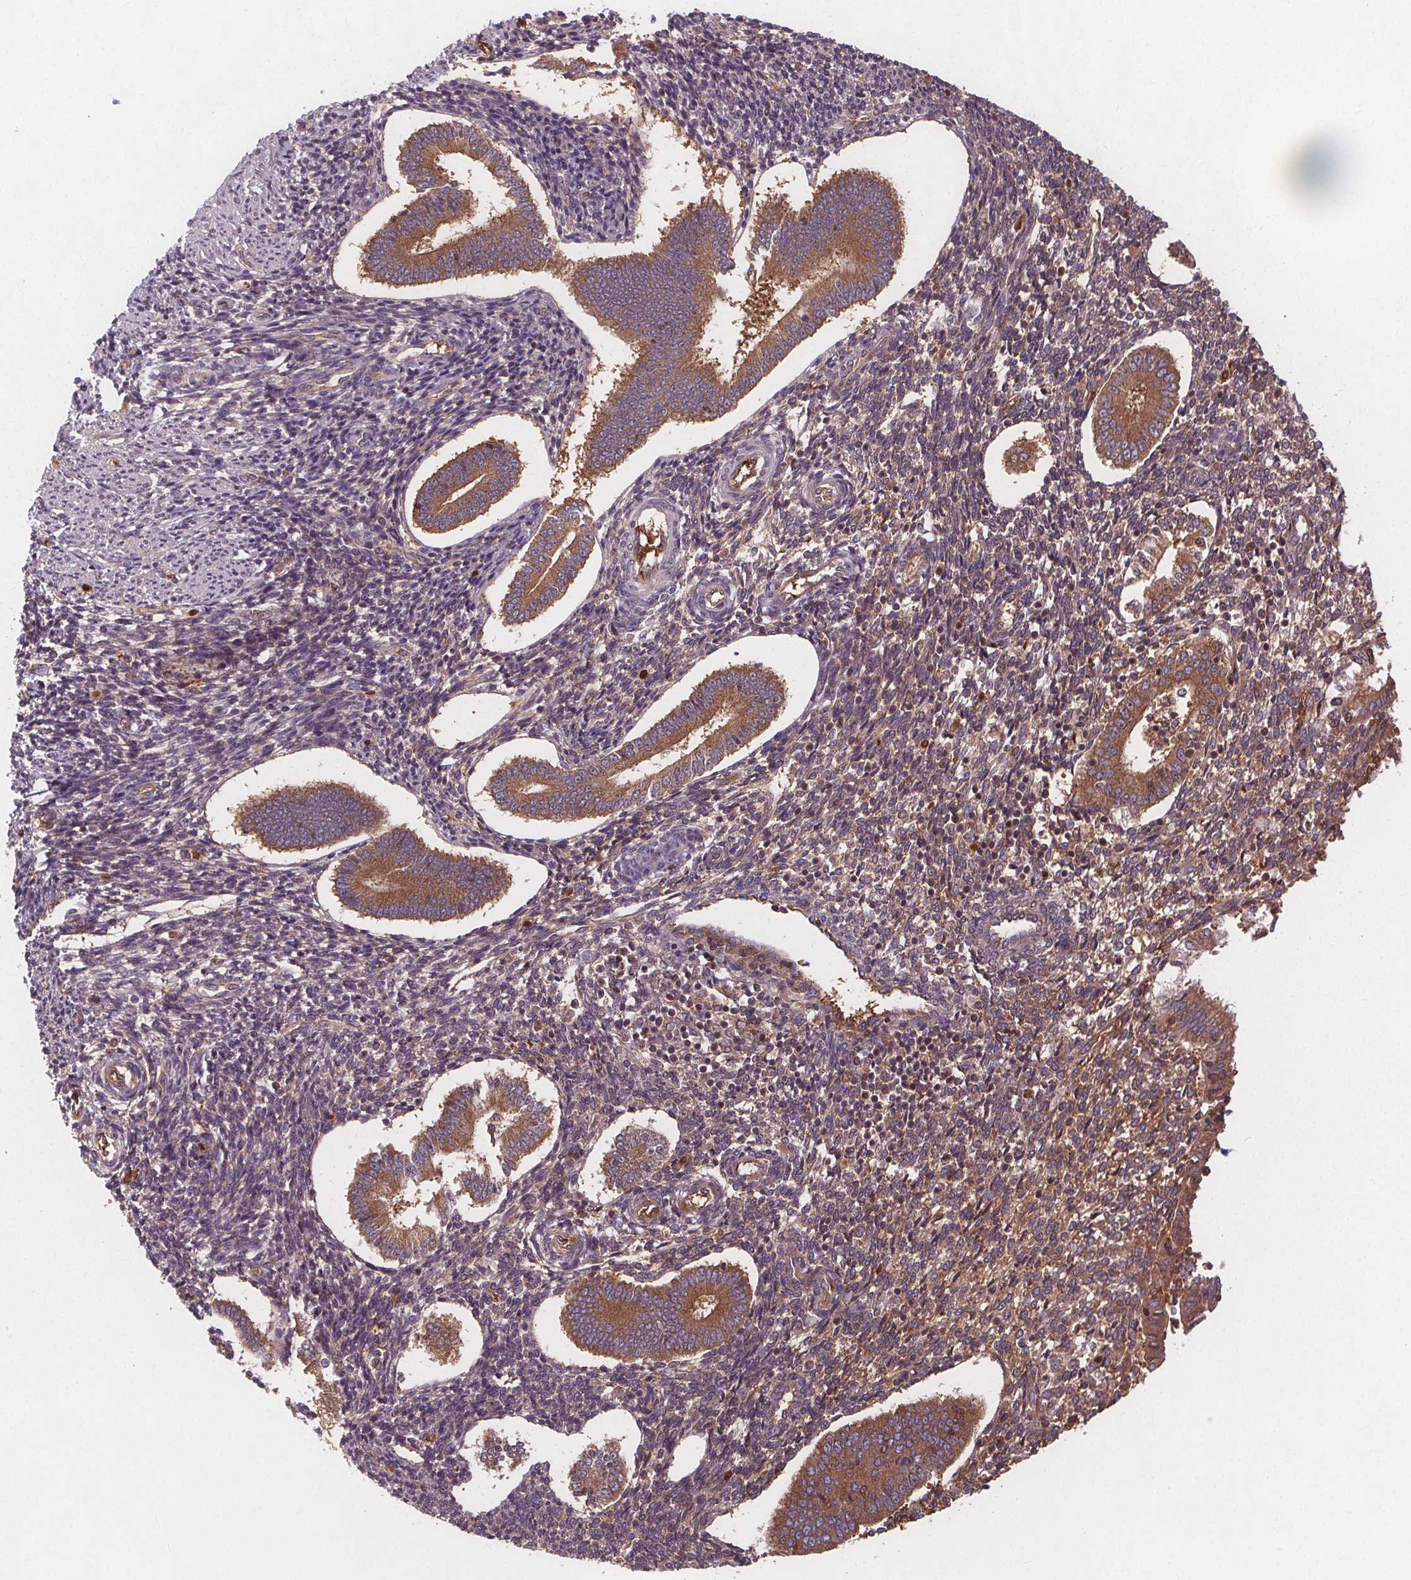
{"staining": {"intensity": "moderate", "quantity": "<25%", "location": "cytoplasmic/membranous"}, "tissue": "endometrium", "cell_type": "Cells in endometrial stroma", "image_type": "normal", "snomed": [{"axis": "morphology", "description": "Normal tissue, NOS"}, {"axis": "topography", "description": "Endometrium"}], "caption": "Protein staining reveals moderate cytoplasmic/membranous staining in about <25% of cells in endometrial stroma in unremarkable endometrium.", "gene": "EIF3D", "patient": {"sex": "female", "age": 40}}